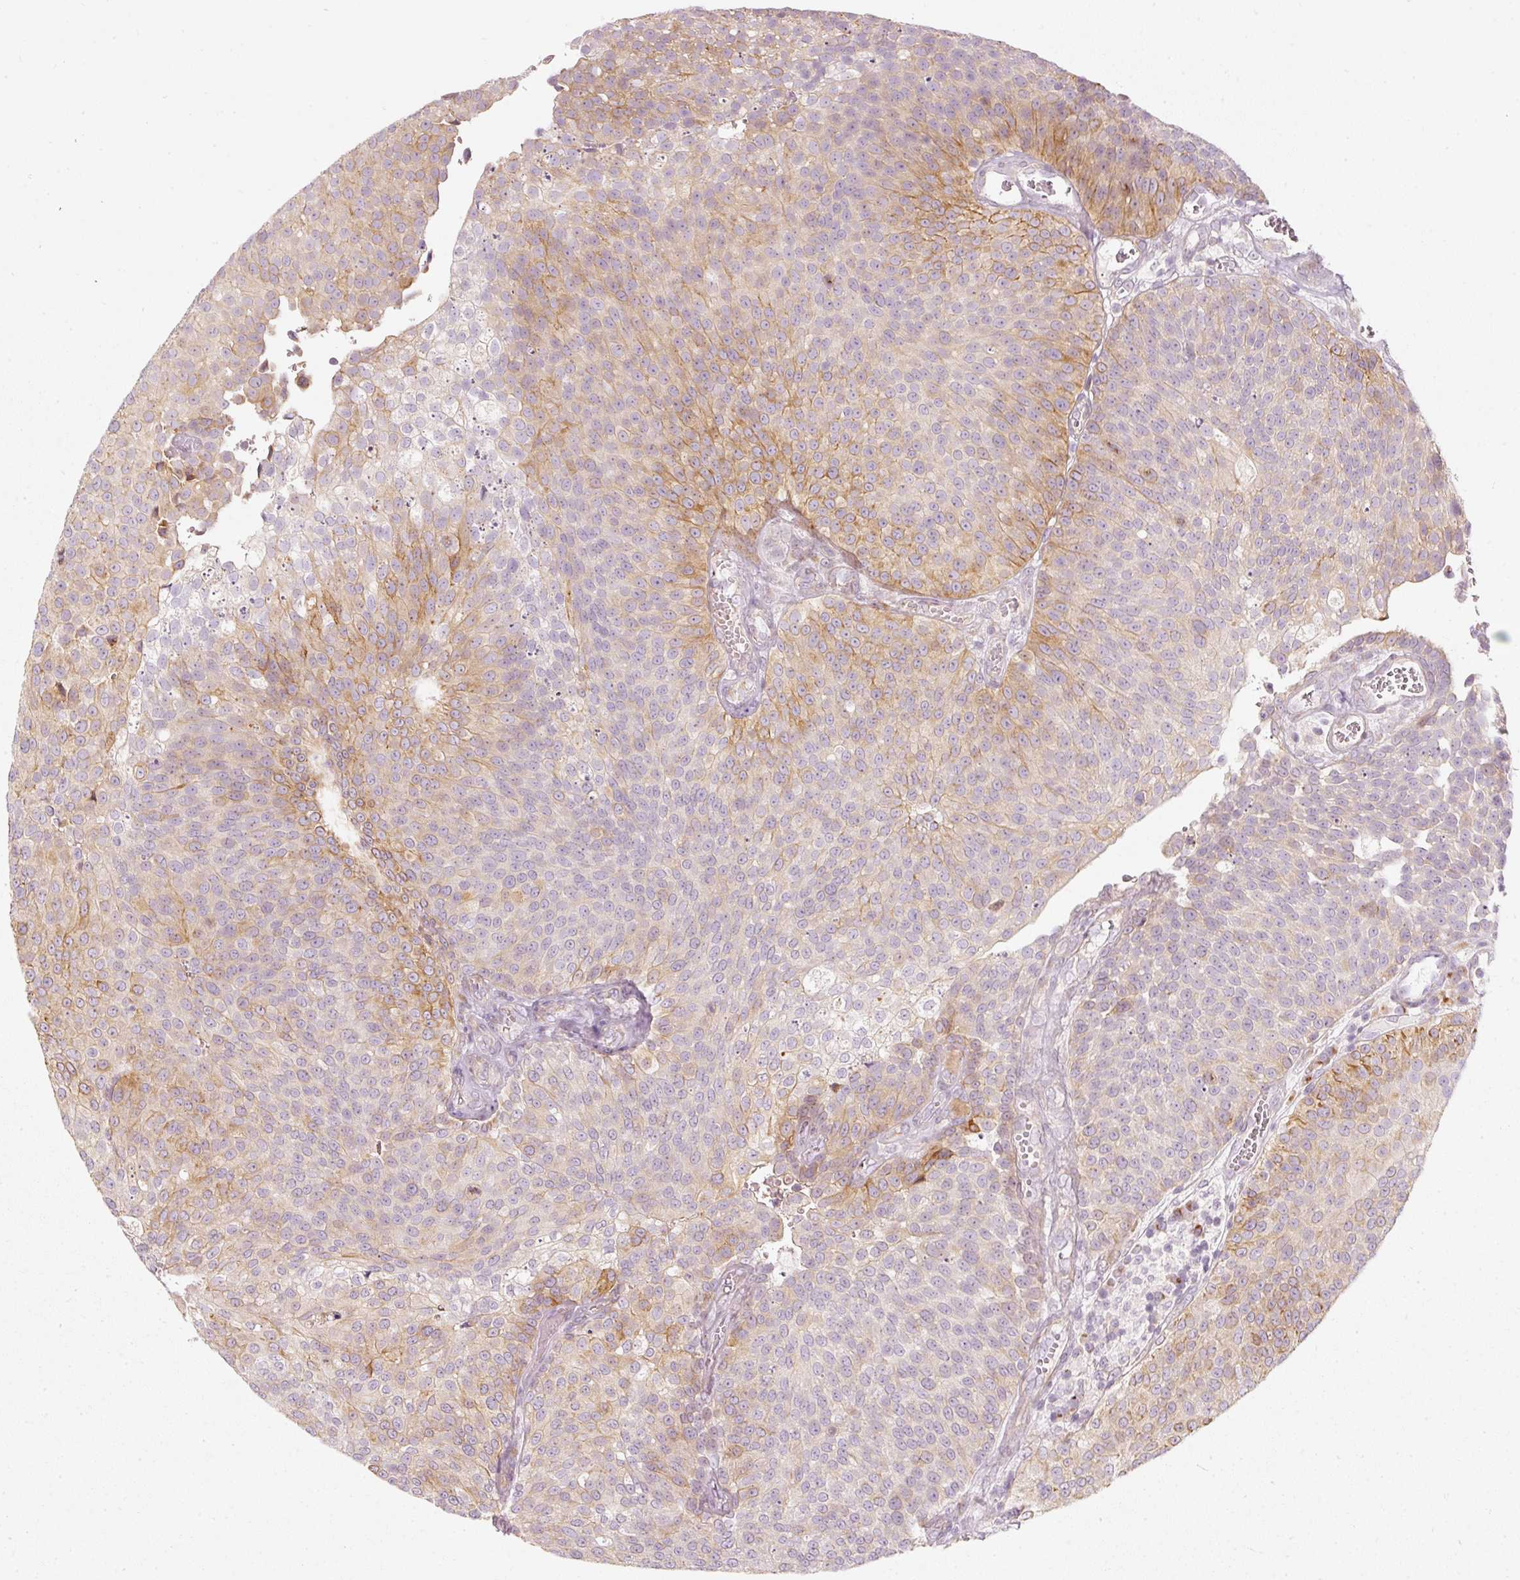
{"staining": {"intensity": "moderate", "quantity": "25%-75%", "location": "cytoplasmic/membranous"}, "tissue": "urothelial cancer", "cell_type": "Tumor cells", "image_type": "cancer", "snomed": [{"axis": "morphology", "description": "Urothelial carcinoma, Low grade"}, {"axis": "topography", "description": "Urinary bladder"}], "caption": "Urothelial carcinoma (low-grade) was stained to show a protein in brown. There is medium levels of moderate cytoplasmic/membranous staining in approximately 25%-75% of tumor cells. Nuclei are stained in blue.", "gene": "SLC20A1", "patient": {"sex": "female", "age": 79}}